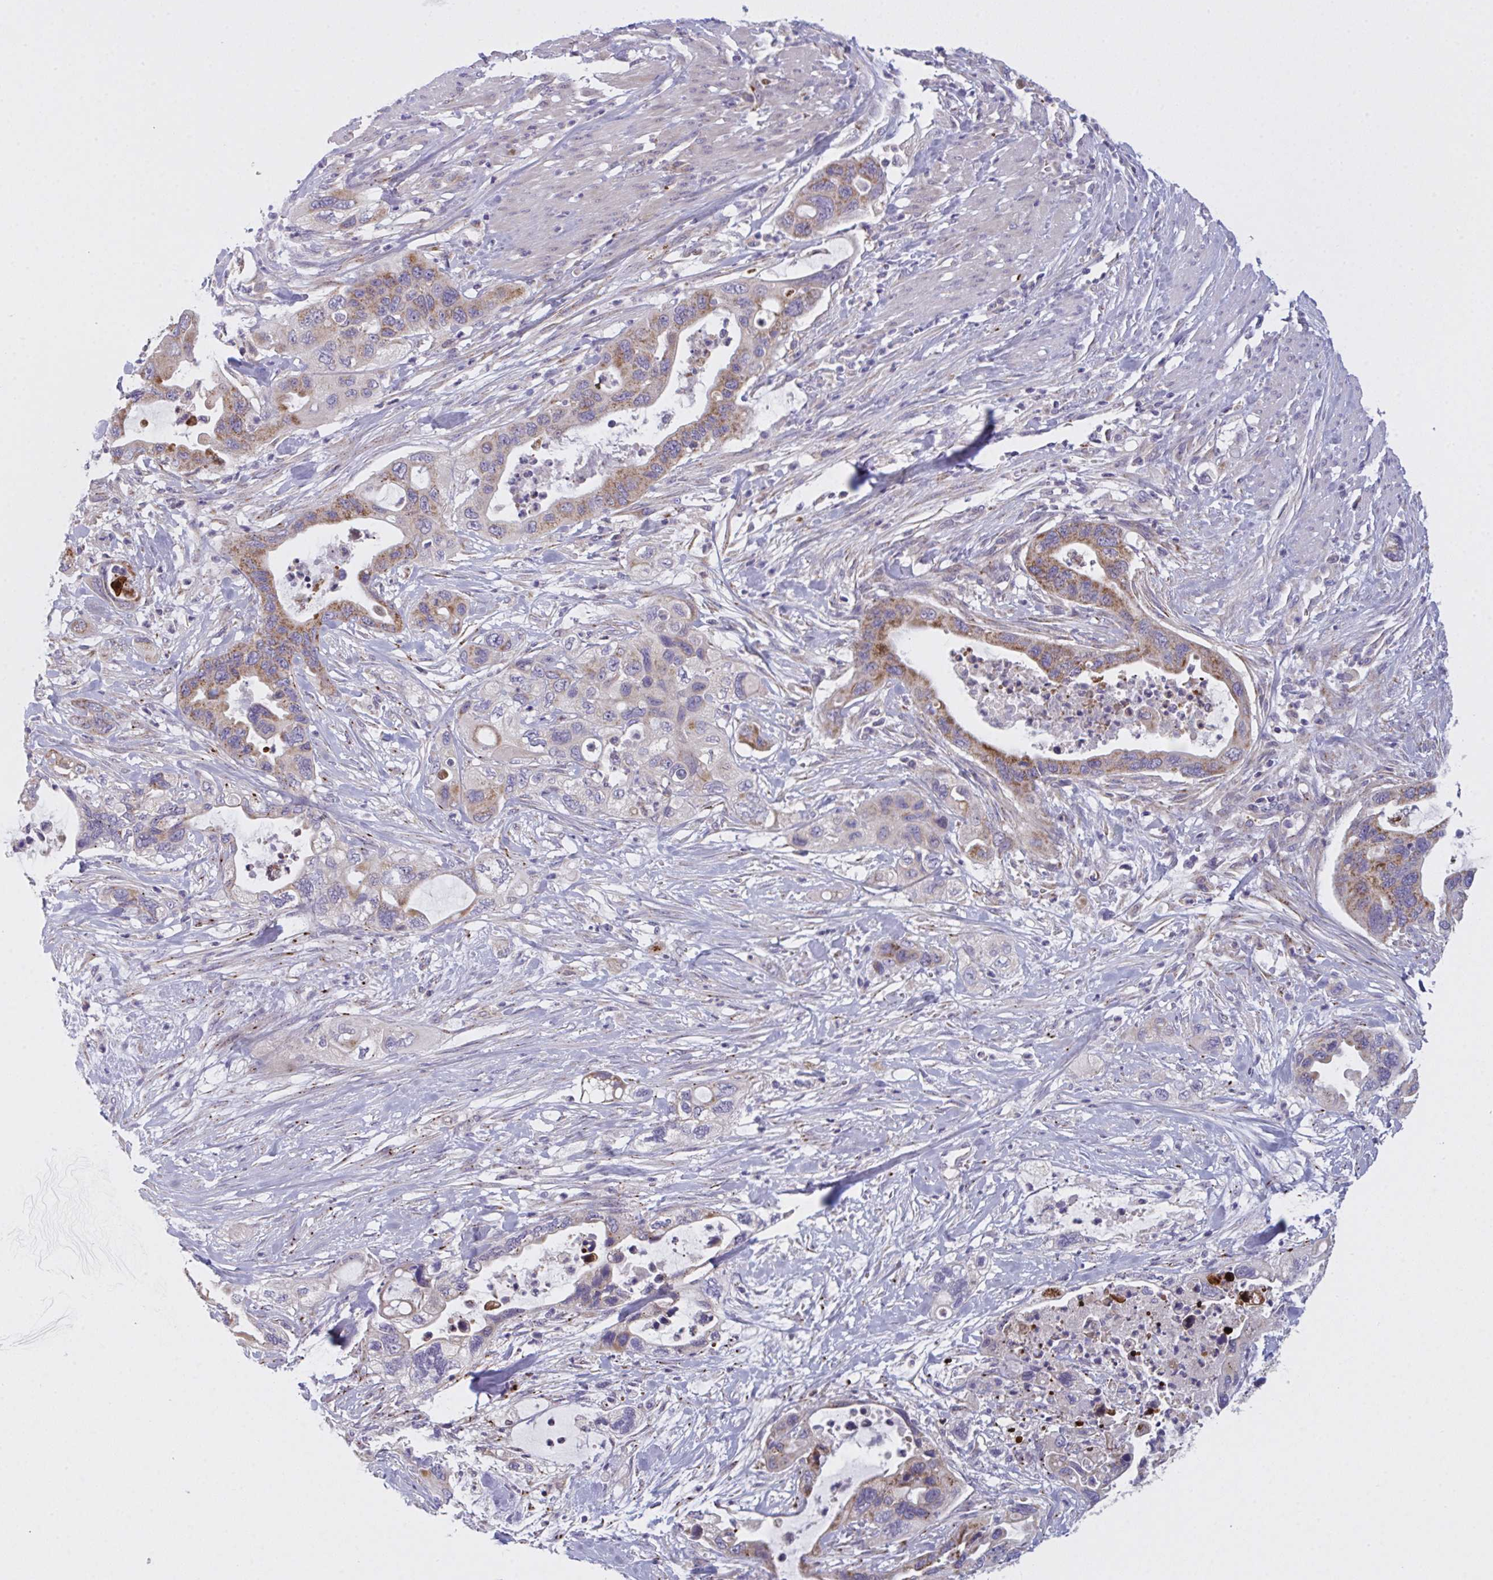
{"staining": {"intensity": "moderate", "quantity": "25%-75%", "location": "cytoplasmic/membranous"}, "tissue": "pancreatic cancer", "cell_type": "Tumor cells", "image_type": "cancer", "snomed": [{"axis": "morphology", "description": "Adenocarcinoma, NOS"}, {"axis": "topography", "description": "Pancreas"}], "caption": "A photomicrograph of human pancreatic cancer stained for a protein reveals moderate cytoplasmic/membranous brown staining in tumor cells.", "gene": "MRPS2", "patient": {"sex": "female", "age": 71}}